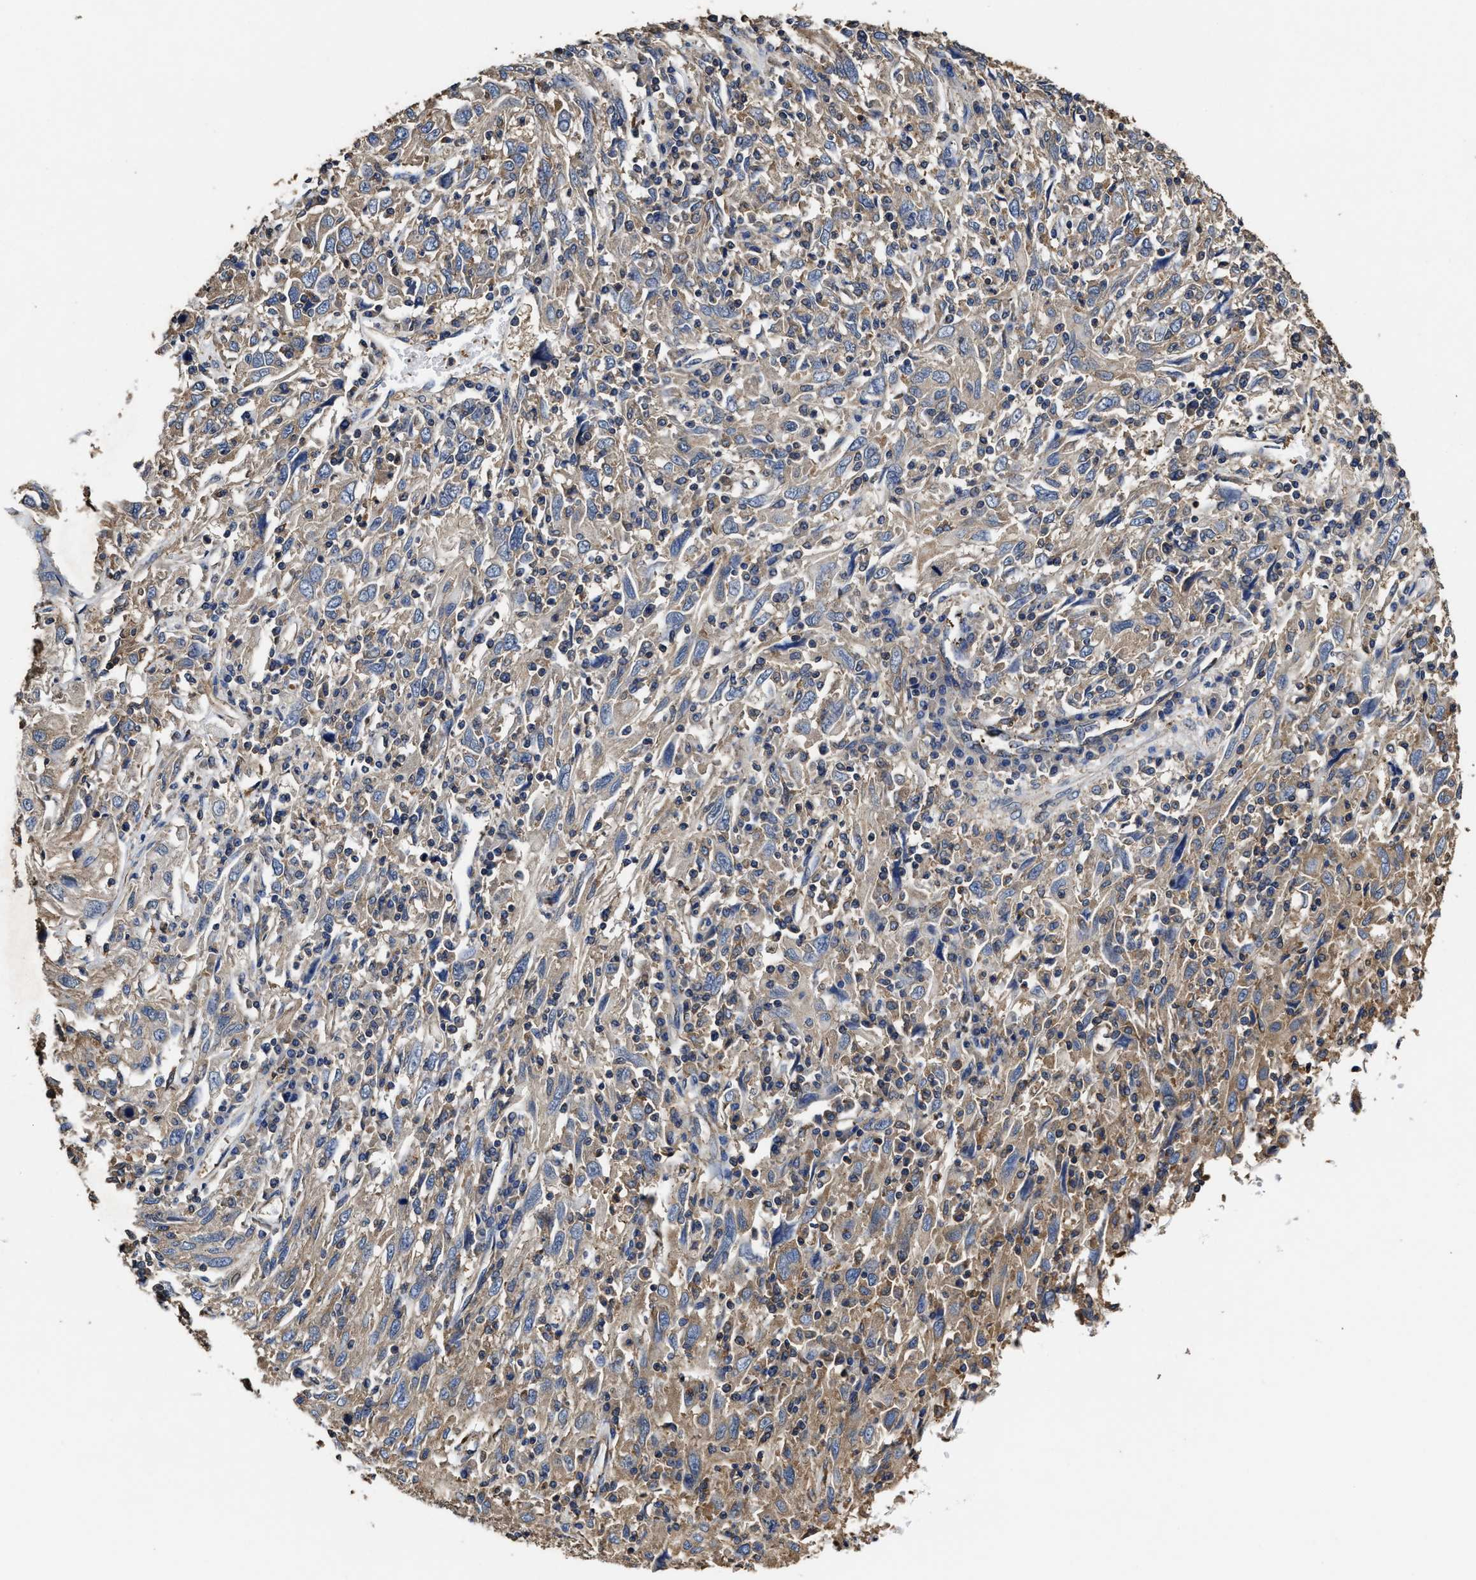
{"staining": {"intensity": "moderate", "quantity": "25%-75%", "location": "cytoplasmic/membranous"}, "tissue": "cervical cancer", "cell_type": "Tumor cells", "image_type": "cancer", "snomed": [{"axis": "morphology", "description": "Squamous cell carcinoma, NOS"}, {"axis": "topography", "description": "Cervix"}], "caption": "Cervical cancer stained for a protein shows moderate cytoplasmic/membranous positivity in tumor cells. (DAB = brown stain, brightfield microscopy at high magnification).", "gene": "SFXN4", "patient": {"sex": "female", "age": 46}}